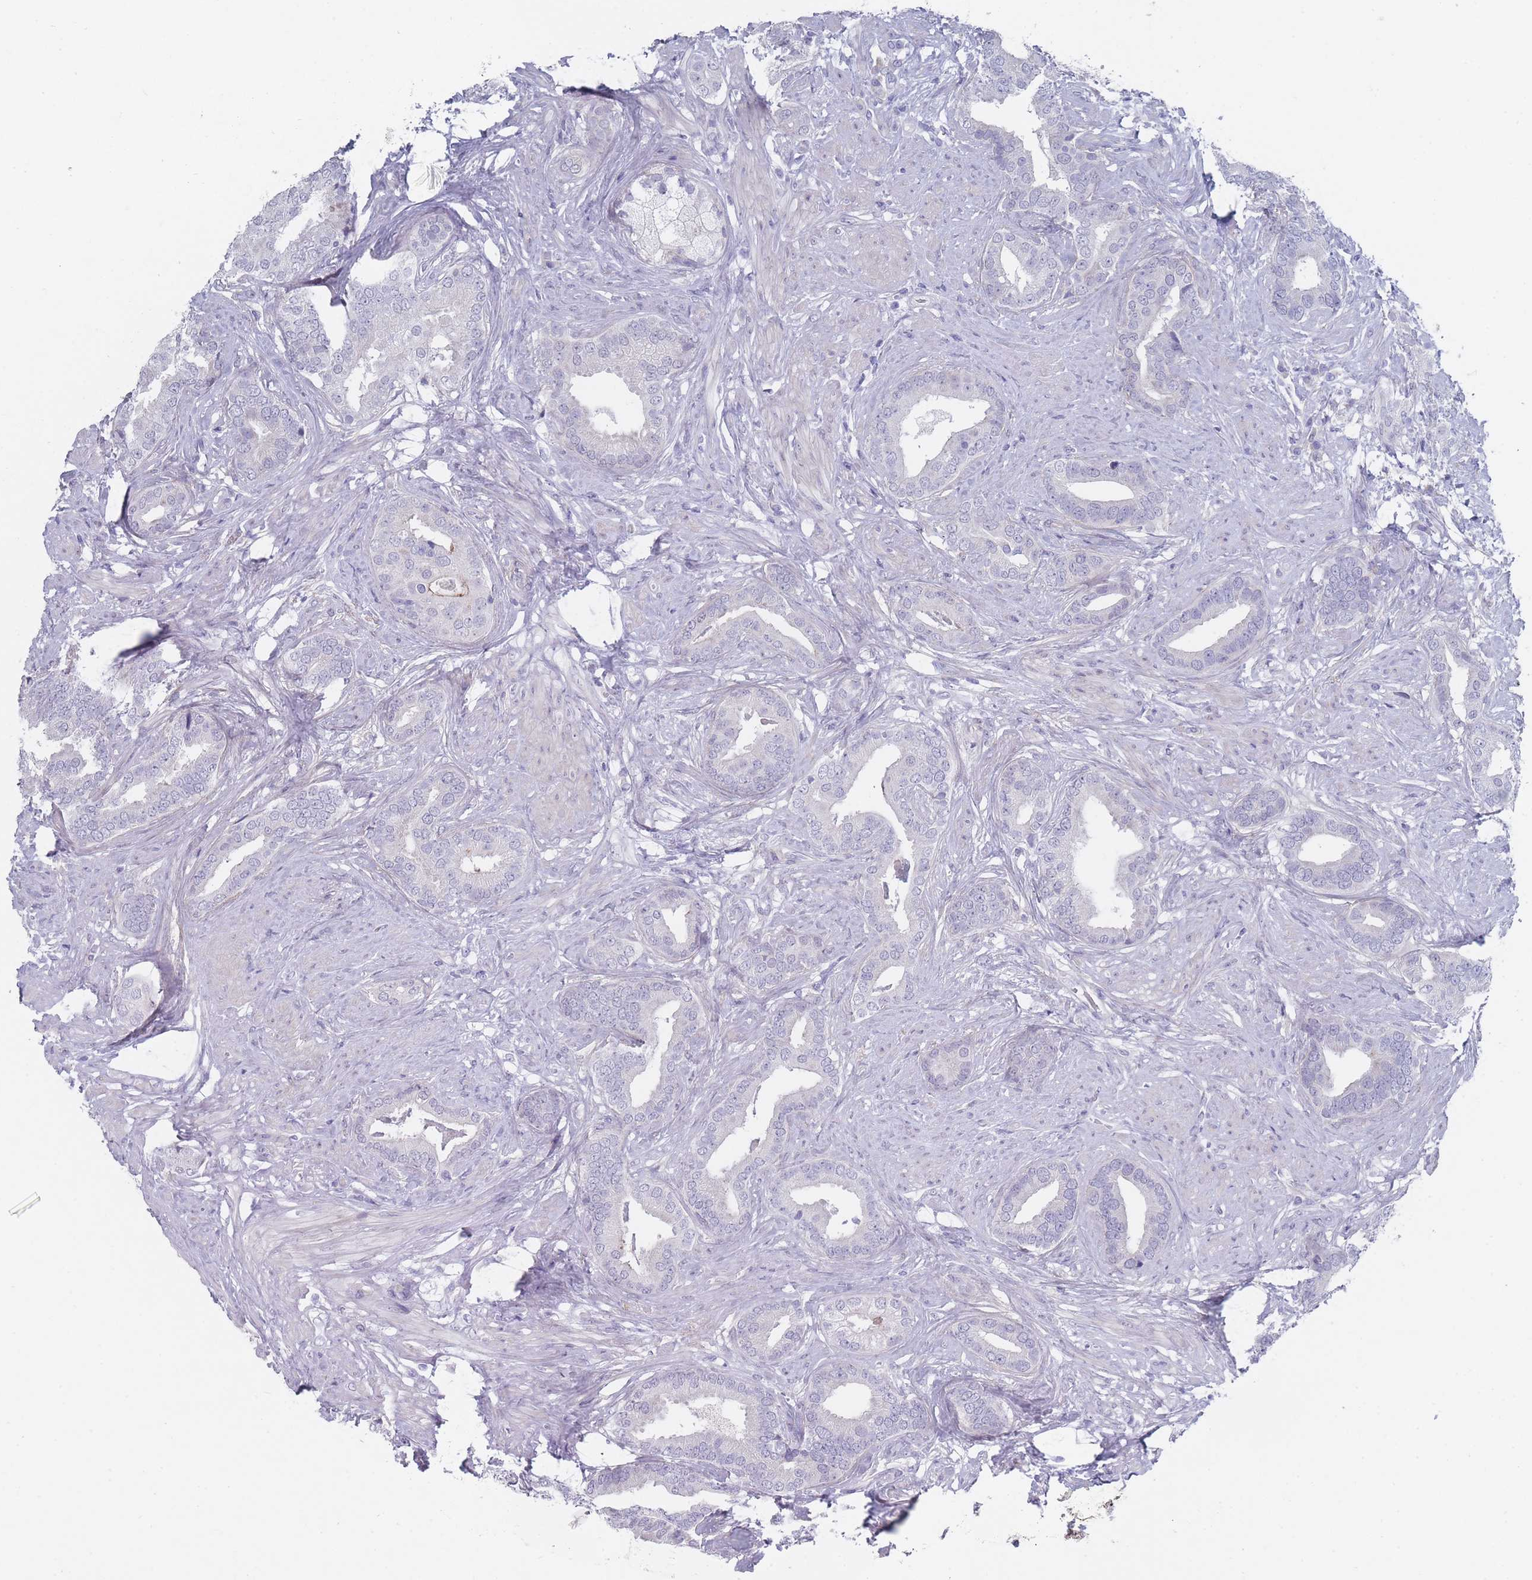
{"staining": {"intensity": "negative", "quantity": "none", "location": "none"}, "tissue": "prostate cancer", "cell_type": "Tumor cells", "image_type": "cancer", "snomed": [{"axis": "morphology", "description": "Adenocarcinoma, High grade"}, {"axis": "topography", "description": "Prostate"}], "caption": "DAB immunohistochemical staining of human prostate cancer (high-grade adenocarcinoma) reveals no significant staining in tumor cells.", "gene": "PIGU", "patient": {"sex": "male", "age": 55}}